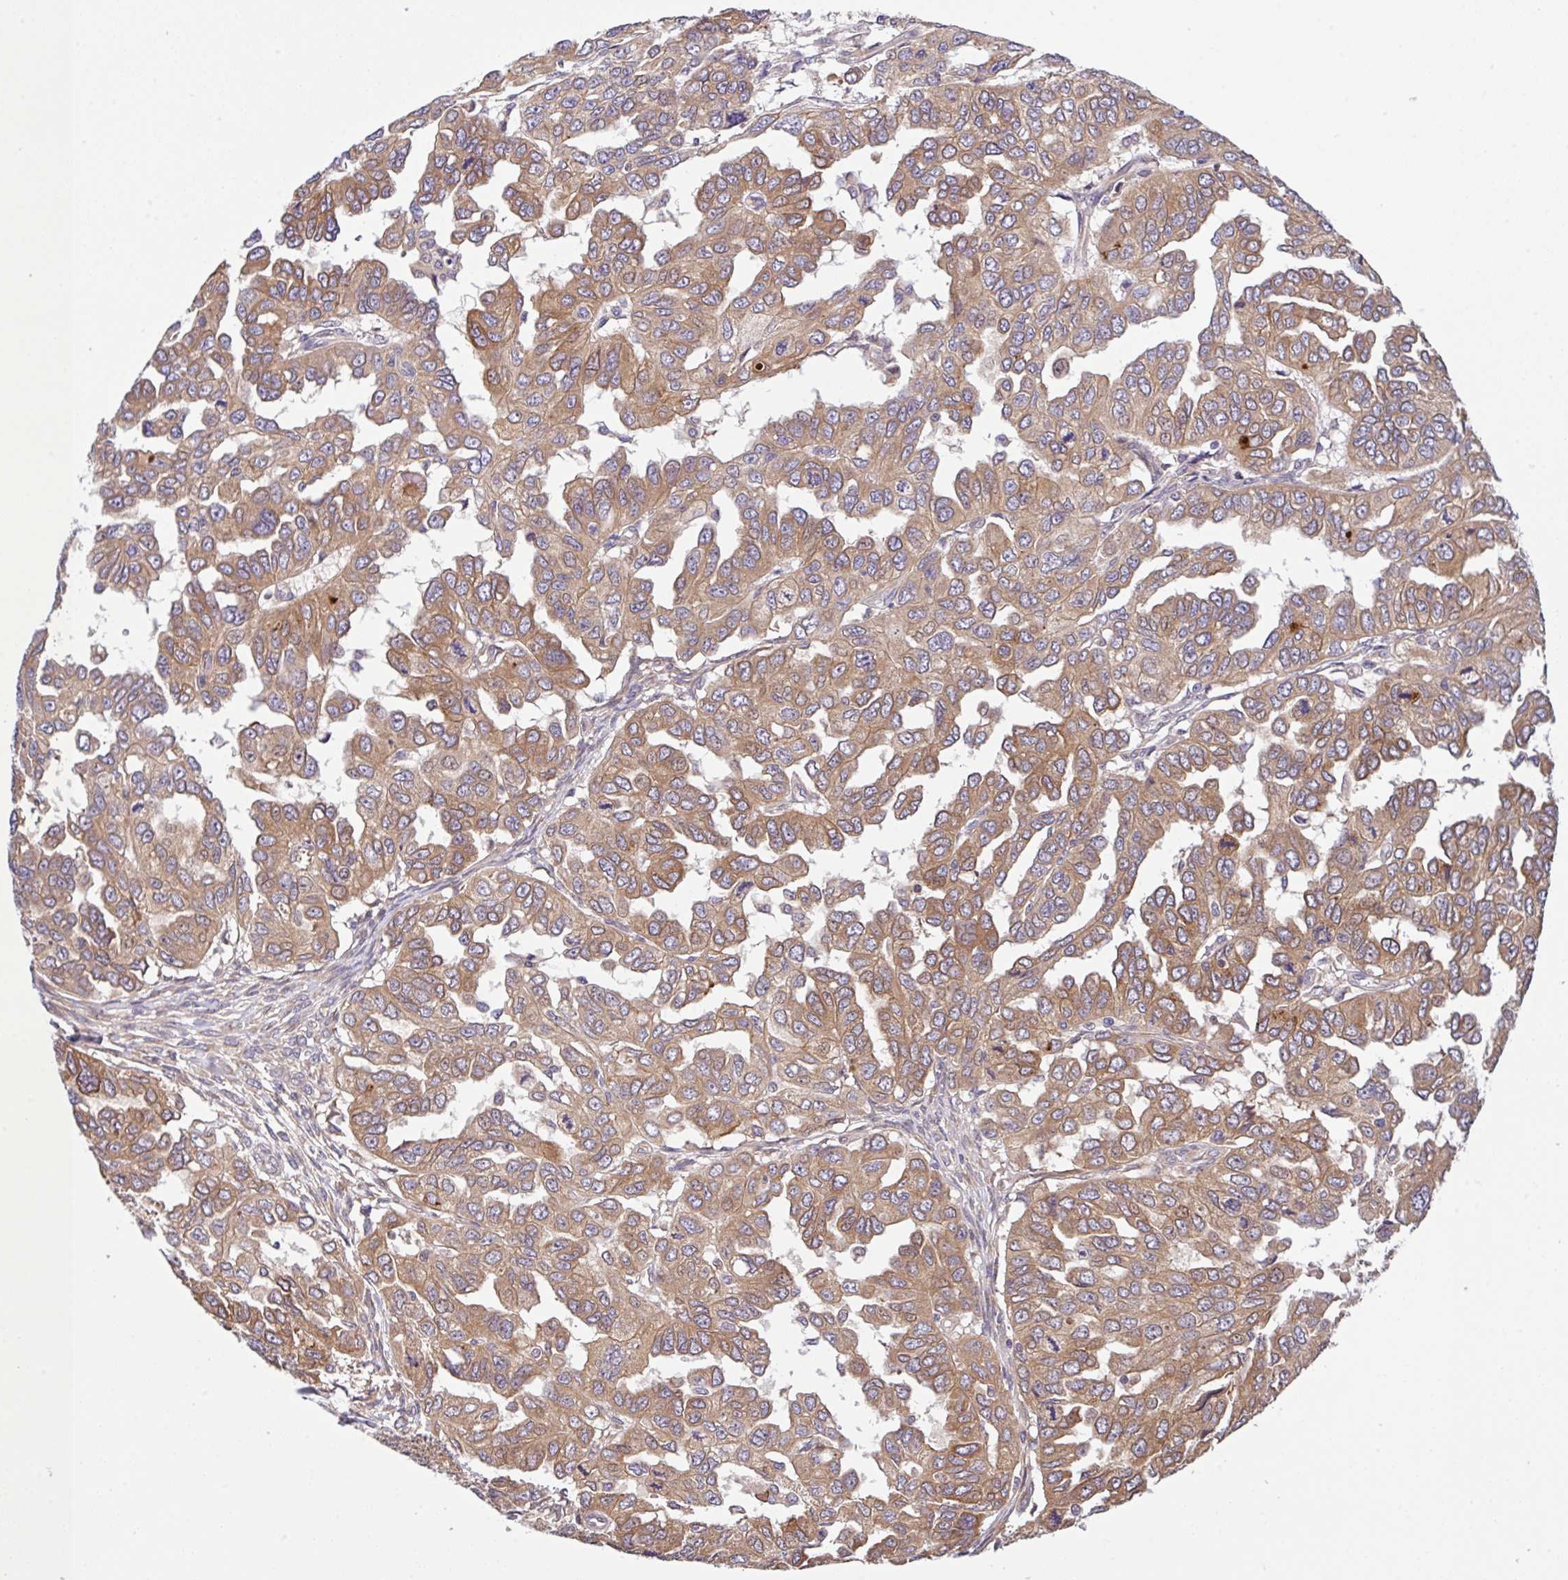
{"staining": {"intensity": "moderate", "quantity": ">75%", "location": "cytoplasmic/membranous"}, "tissue": "ovarian cancer", "cell_type": "Tumor cells", "image_type": "cancer", "snomed": [{"axis": "morphology", "description": "Cystadenocarcinoma, serous, NOS"}, {"axis": "topography", "description": "Ovary"}], "caption": "Ovarian cancer was stained to show a protein in brown. There is medium levels of moderate cytoplasmic/membranous expression in approximately >75% of tumor cells.", "gene": "UBE4A", "patient": {"sex": "female", "age": 53}}